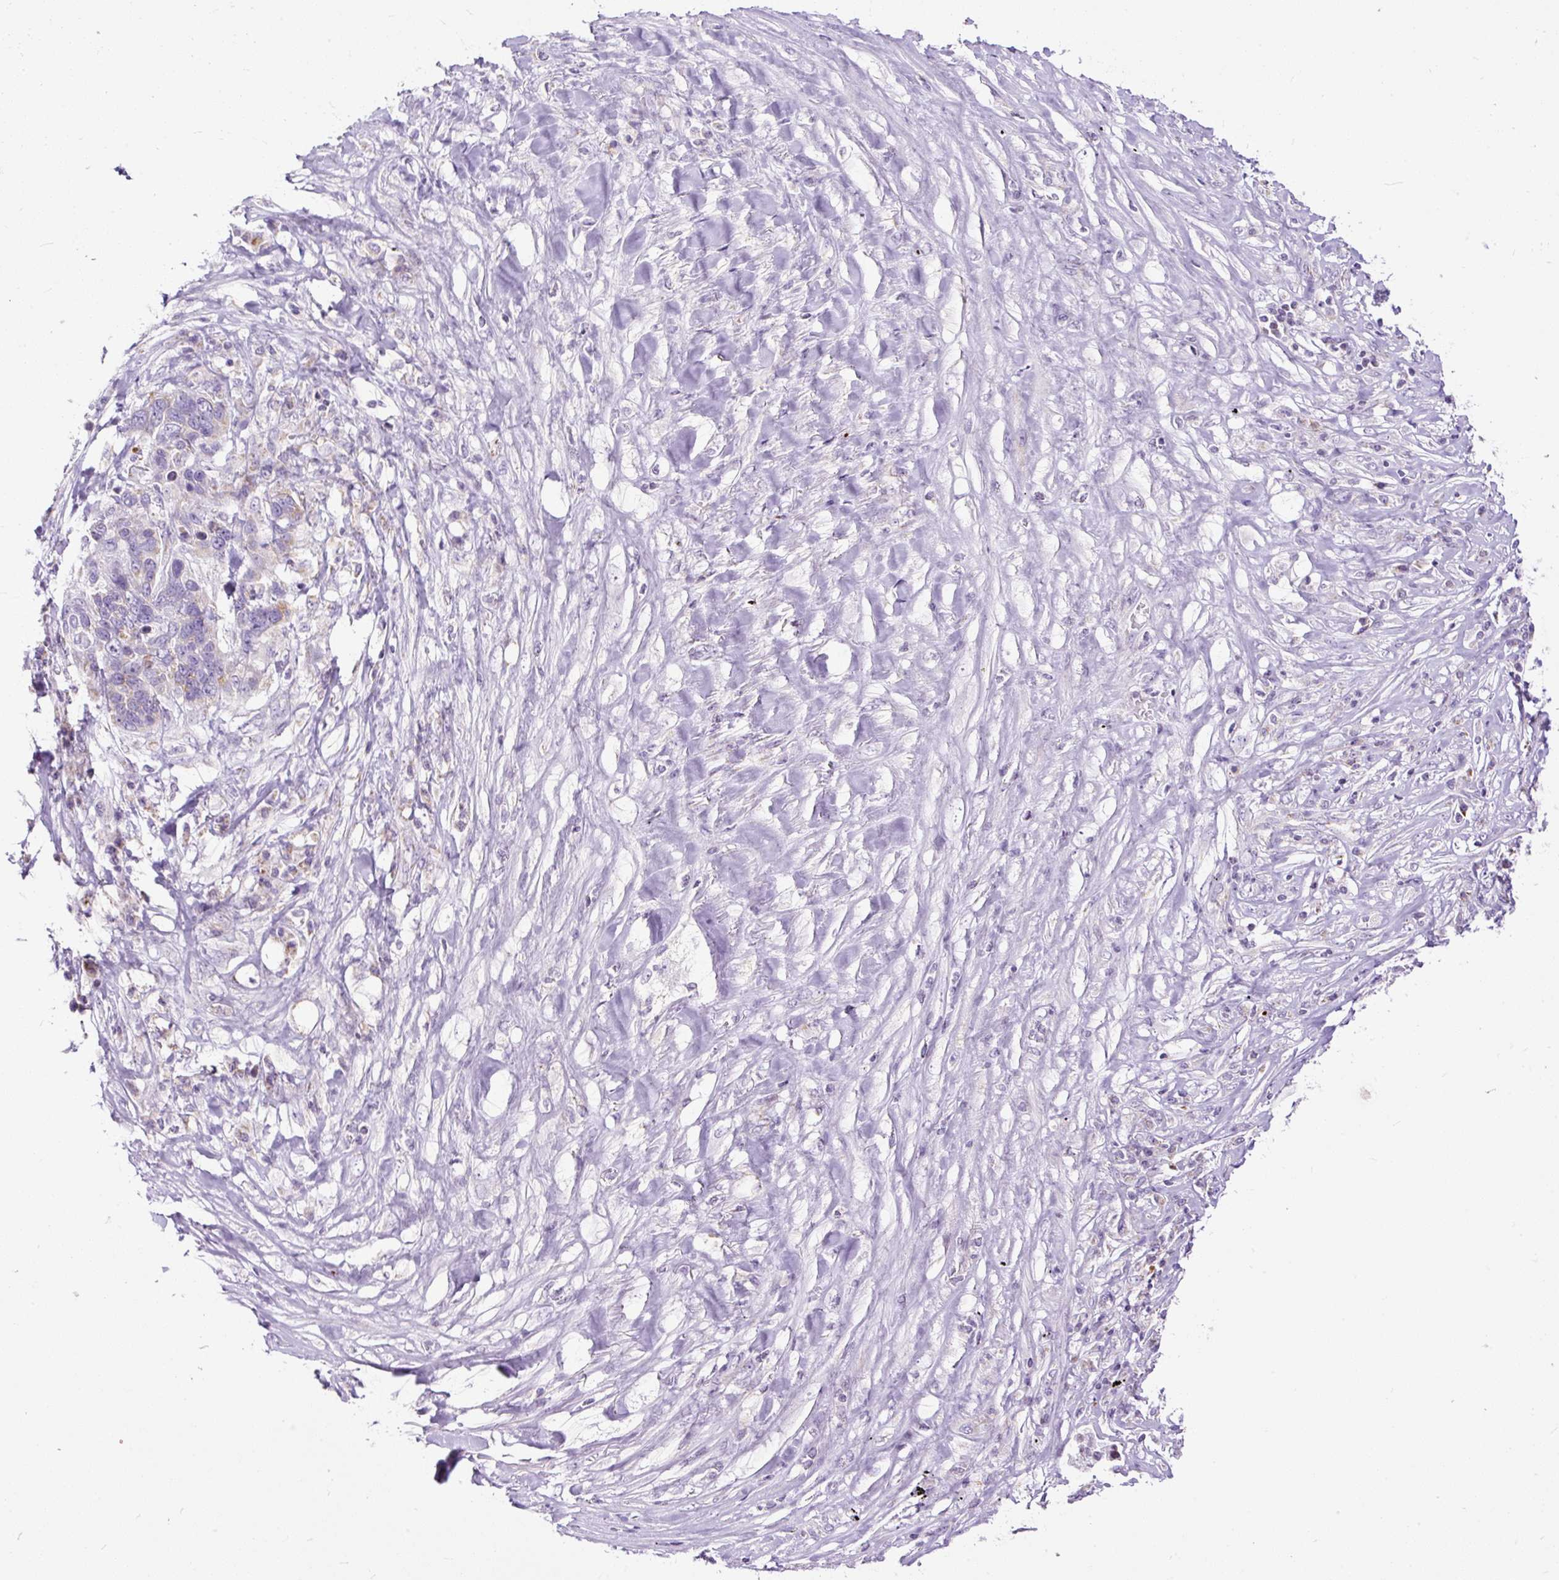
{"staining": {"intensity": "weak", "quantity": "<25%", "location": "cytoplasmic/membranous"}, "tissue": "lung cancer", "cell_type": "Tumor cells", "image_type": "cancer", "snomed": [{"axis": "morphology", "description": "Squamous cell carcinoma, NOS"}, {"axis": "topography", "description": "Lung"}], "caption": "IHC micrograph of squamous cell carcinoma (lung) stained for a protein (brown), which reveals no expression in tumor cells.", "gene": "FMC1", "patient": {"sex": "male", "age": 66}}